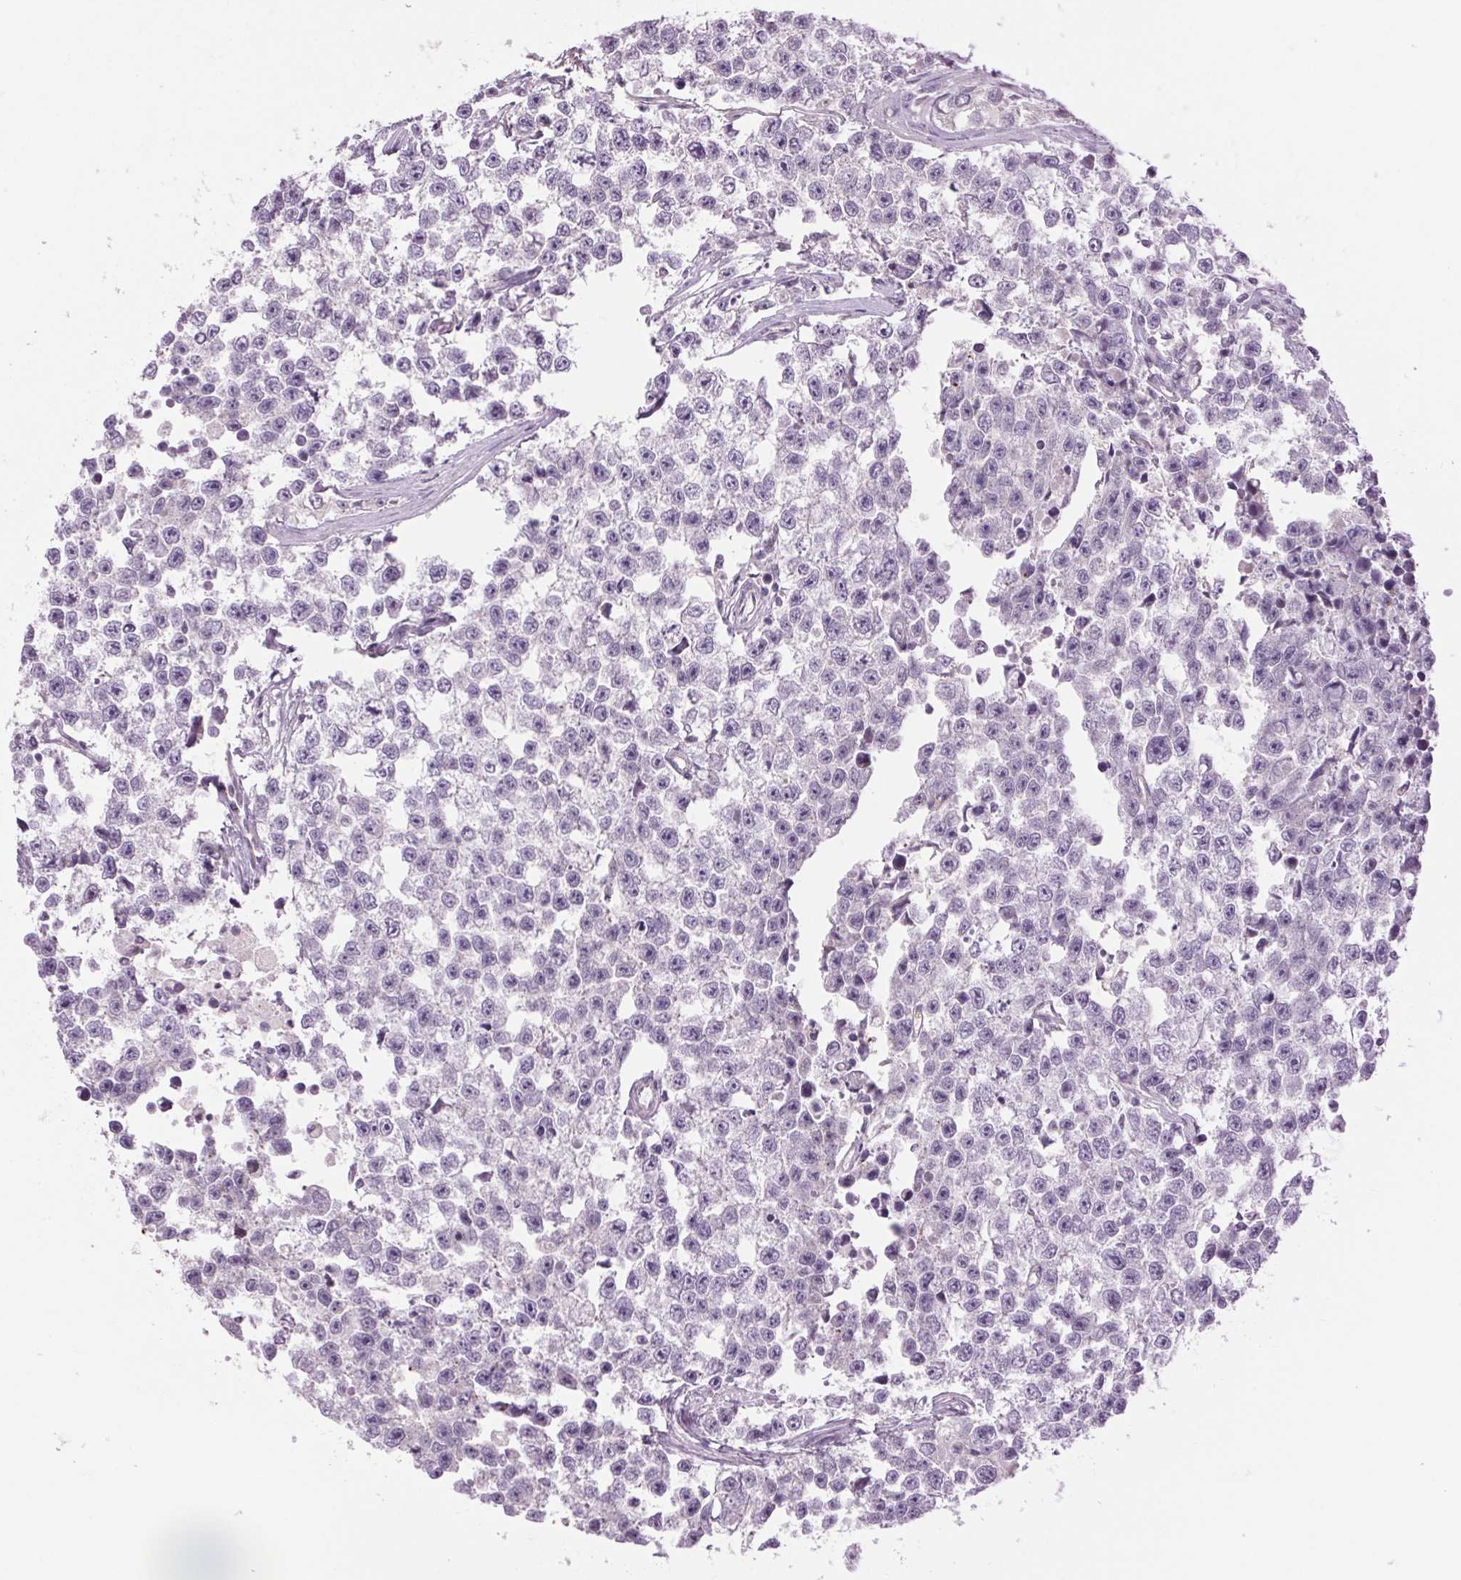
{"staining": {"intensity": "negative", "quantity": "none", "location": "none"}, "tissue": "testis cancer", "cell_type": "Tumor cells", "image_type": "cancer", "snomed": [{"axis": "morphology", "description": "Seminoma, NOS"}, {"axis": "topography", "description": "Testis"}], "caption": "This is a image of IHC staining of seminoma (testis), which shows no expression in tumor cells. The staining is performed using DAB (3,3'-diaminobenzidine) brown chromogen with nuclei counter-stained in using hematoxylin.", "gene": "CTNNA3", "patient": {"sex": "male", "age": 26}}